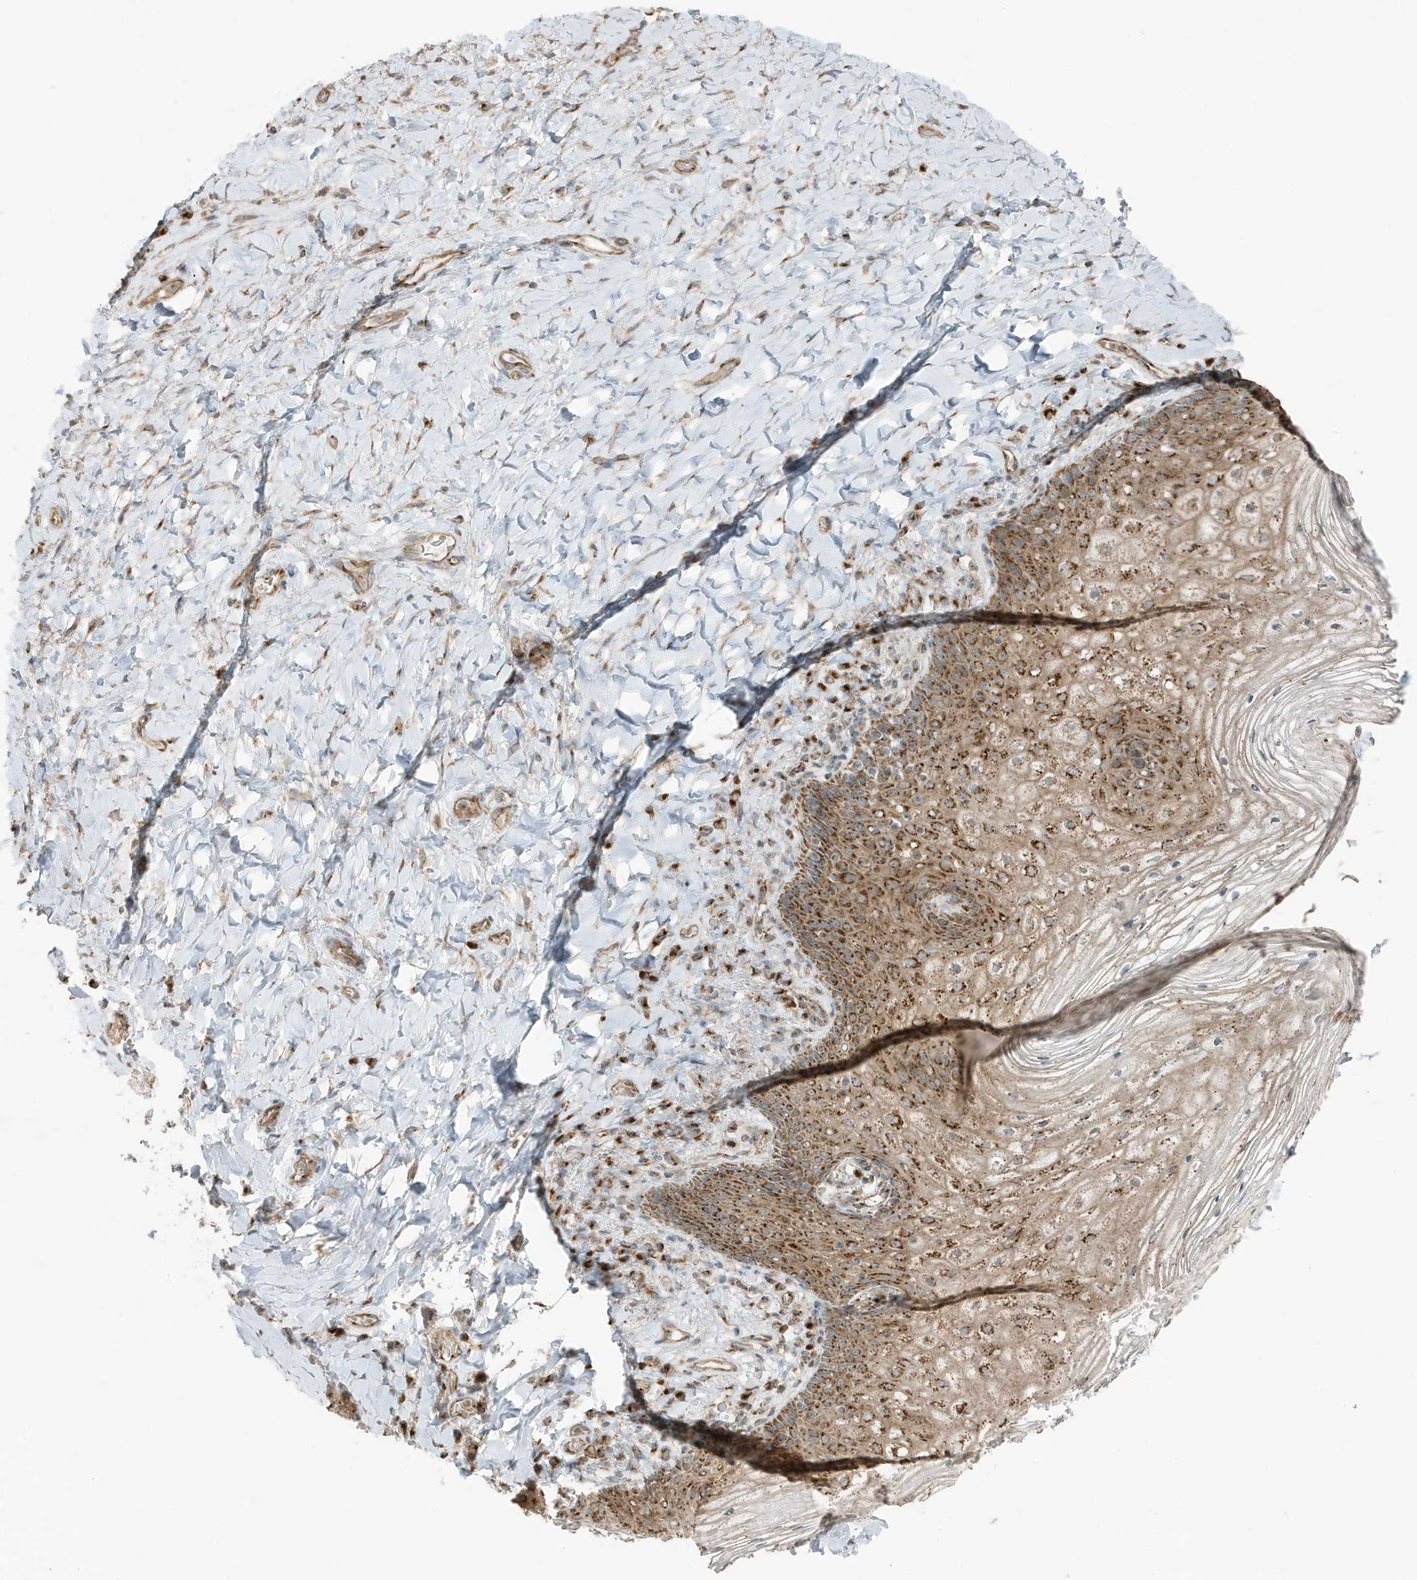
{"staining": {"intensity": "moderate", "quantity": ">75%", "location": "cytoplasmic/membranous"}, "tissue": "vagina", "cell_type": "Squamous epithelial cells", "image_type": "normal", "snomed": [{"axis": "morphology", "description": "Normal tissue, NOS"}, {"axis": "topography", "description": "Vagina"}], "caption": "Immunohistochemistry (IHC) photomicrograph of benign vagina: human vagina stained using IHC displays medium levels of moderate protein expression localized specifically in the cytoplasmic/membranous of squamous epithelial cells, appearing as a cytoplasmic/membranous brown color.", "gene": "GOLGA4", "patient": {"sex": "female", "age": 60}}